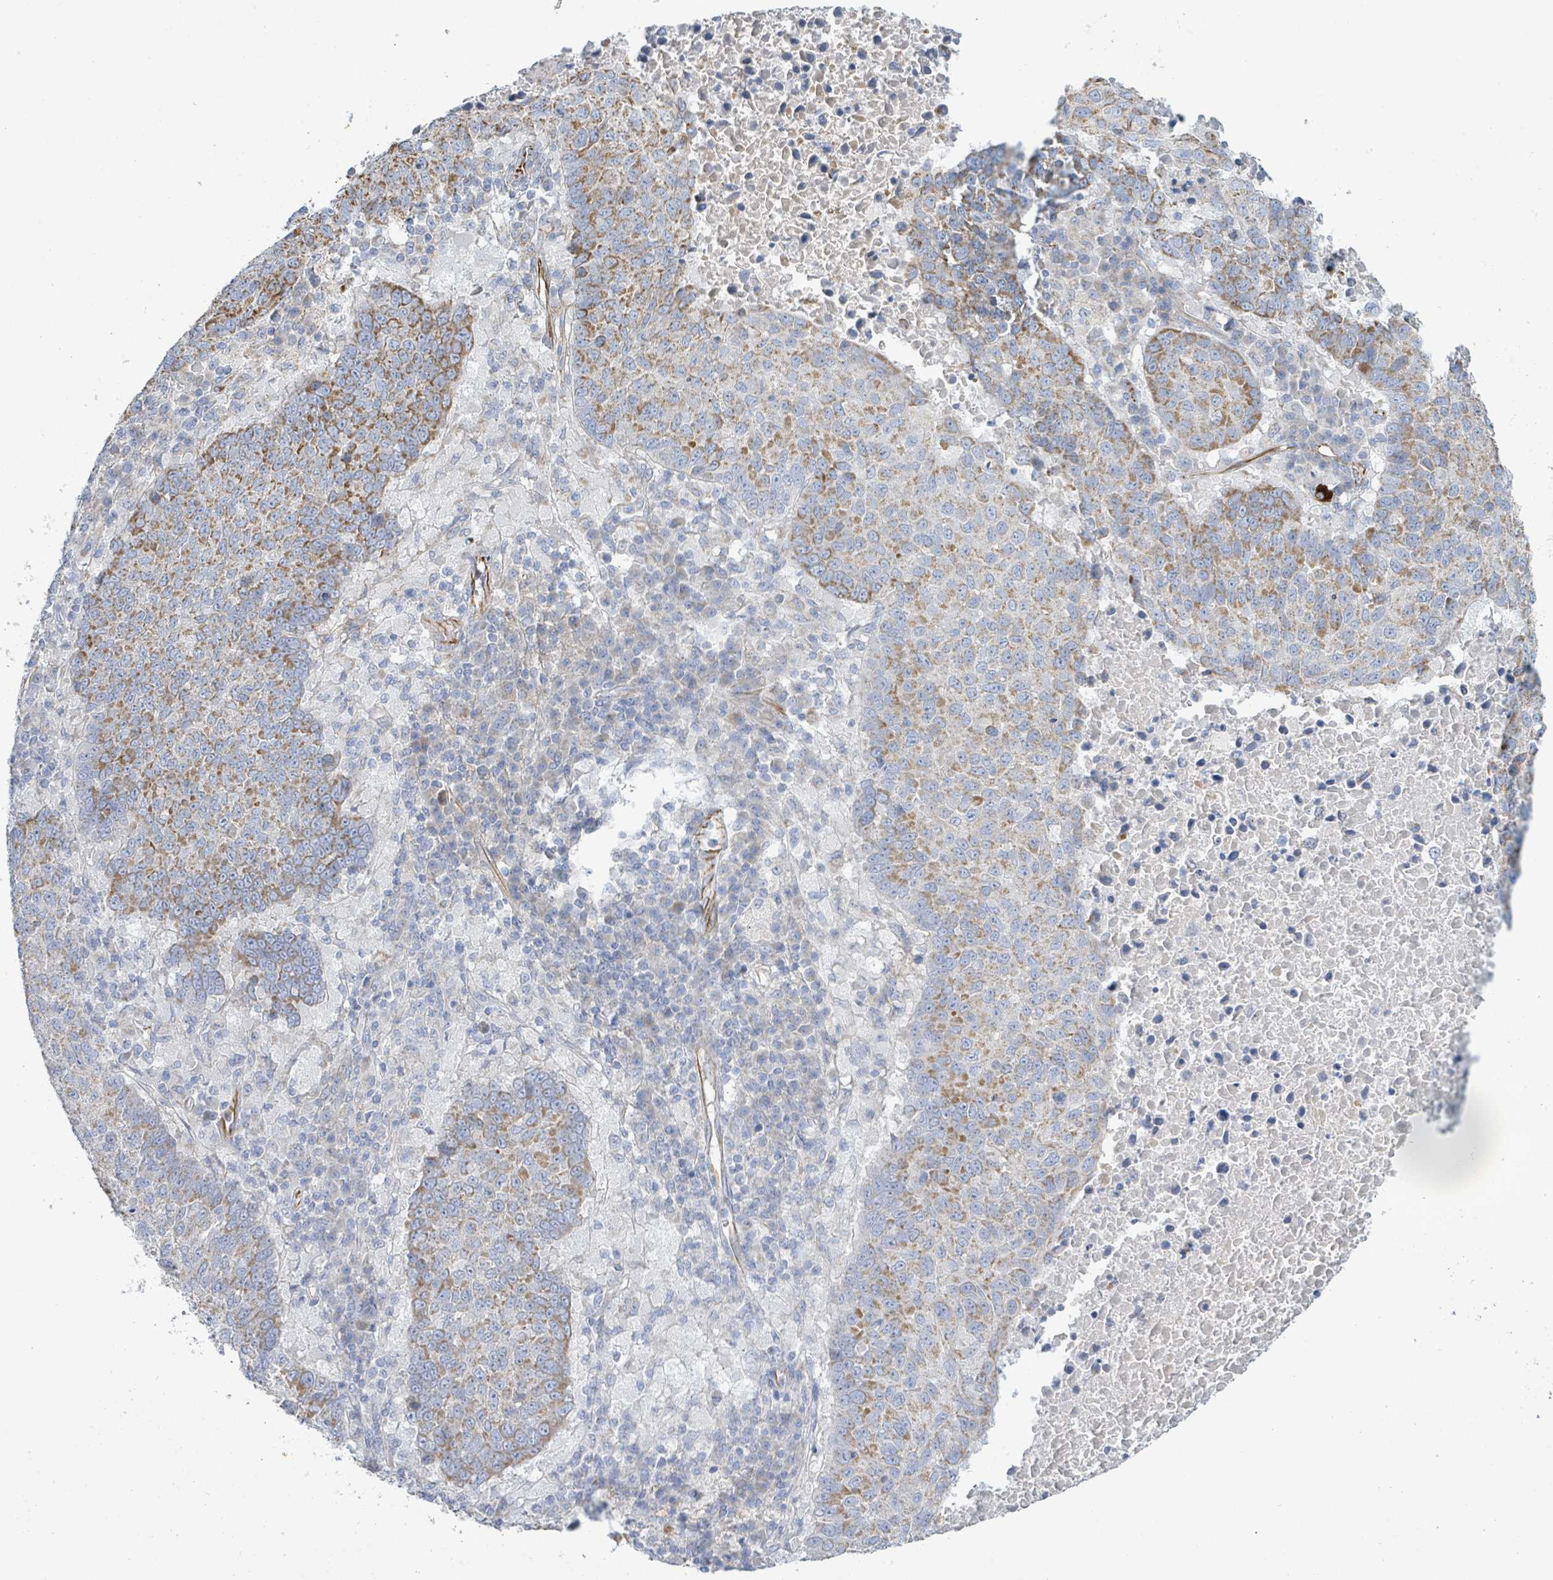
{"staining": {"intensity": "moderate", "quantity": ">75%", "location": "cytoplasmic/membranous"}, "tissue": "lung cancer", "cell_type": "Tumor cells", "image_type": "cancer", "snomed": [{"axis": "morphology", "description": "Squamous cell carcinoma, NOS"}, {"axis": "topography", "description": "Lung"}], "caption": "This is a histology image of immunohistochemistry (IHC) staining of squamous cell carcinoma (lung), which shows moderate expression in the cytoplasmic/membranous of tumor cells.", "gene": "ALG12", "patient": {"sex": "male", "age": 73}}